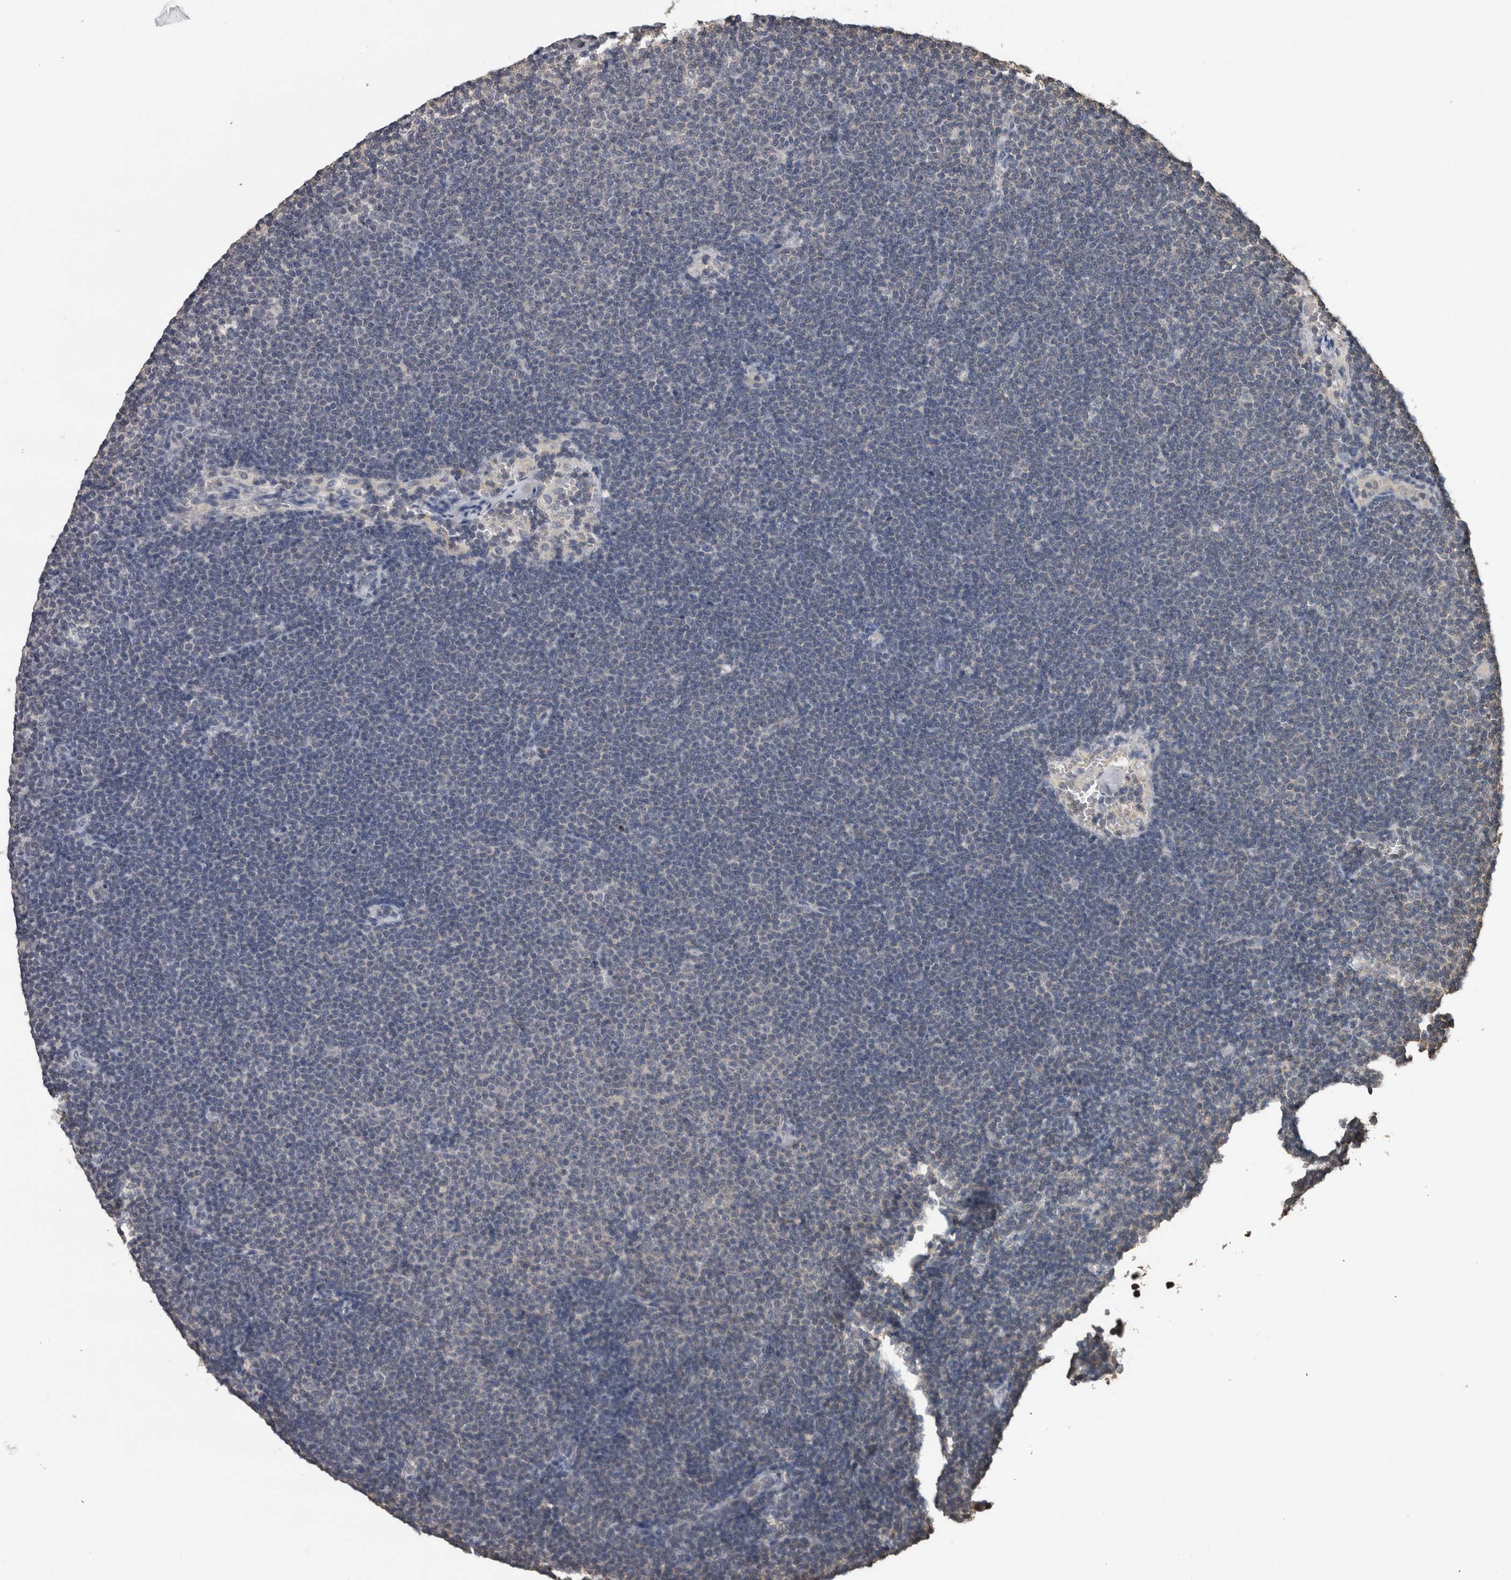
{"staining": {"intensity": "negative", "quantity": "none", "location": "none"}, "tissue": "lymphoma", "cell_type": "Tumor cells", "image_type": "cancer", "snomed": [{"axis": "morphology", "description": "Malignant lymphoma, non-Hodgkin's type, Low grade"}, {"axis": "topography", "description": "Lymph node"}], "caption": "DAB immunohistochemical staining of malignant lymphoma, non-Hodgkin's type (low-grade) shows no significant staining in tumor cells.", "gene": "MAFF", "patient": {"sex": "female", "age": 53}}